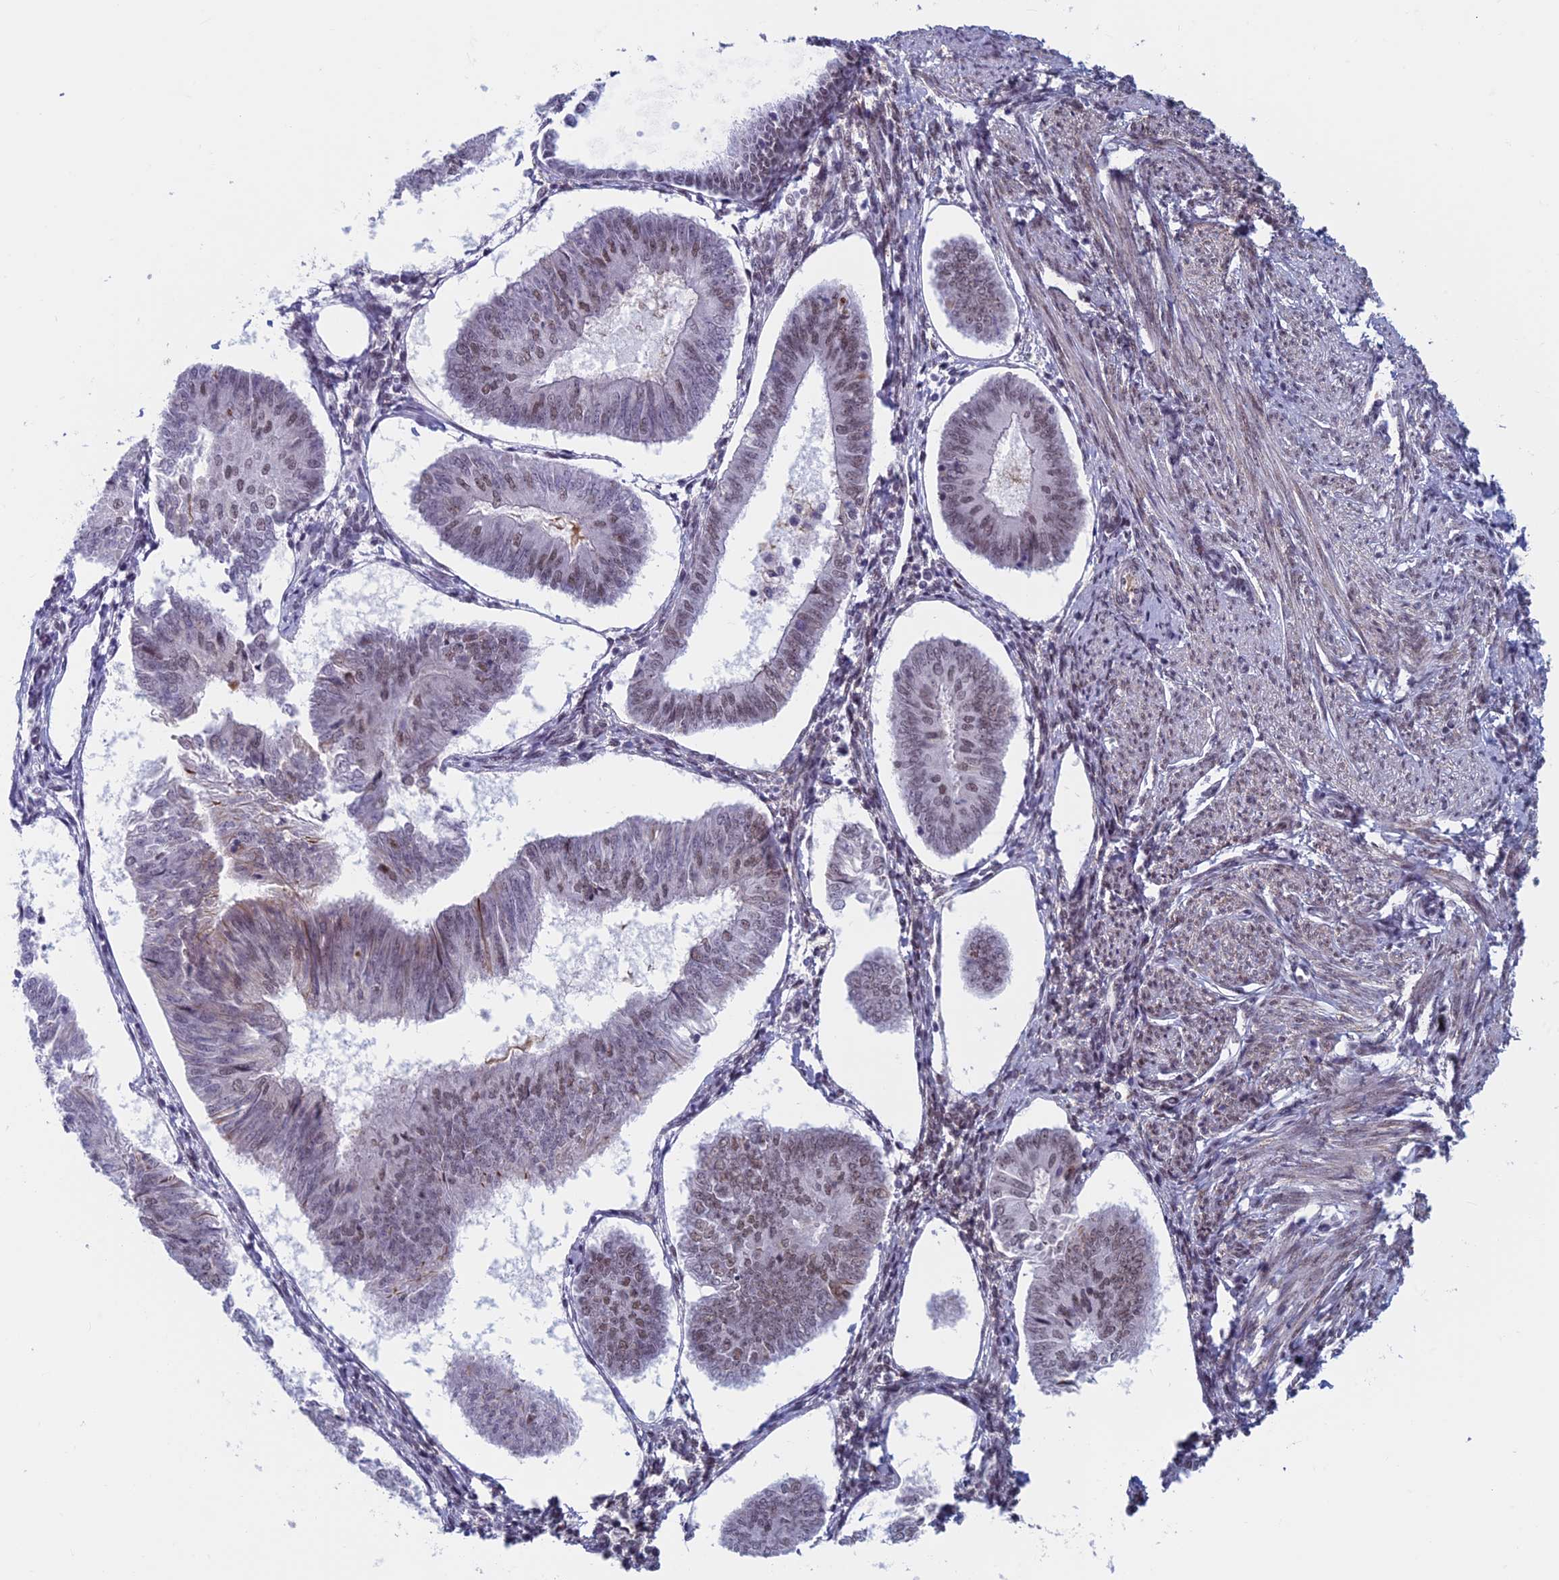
{"staining": {"intensity": "weak", "quantity": "25%-75%", "location": "nuclear"}, "tissue": "endometrial cancer", "cell_type": "Tumor cells", "image_type": "cancer", "snomed": [{"axis": "morphology", "description": "Adenocarcinoma, NOS"}, {"axis": "topography", "description": "Endometrium"}], "caption": "IHC of endometrial cancer exhibits low levels of weak nuclear expression in approximately 25%-75% of tumor cells.", "gene": "ASH2L", "patient": {"sex": "female", "age": 58}}